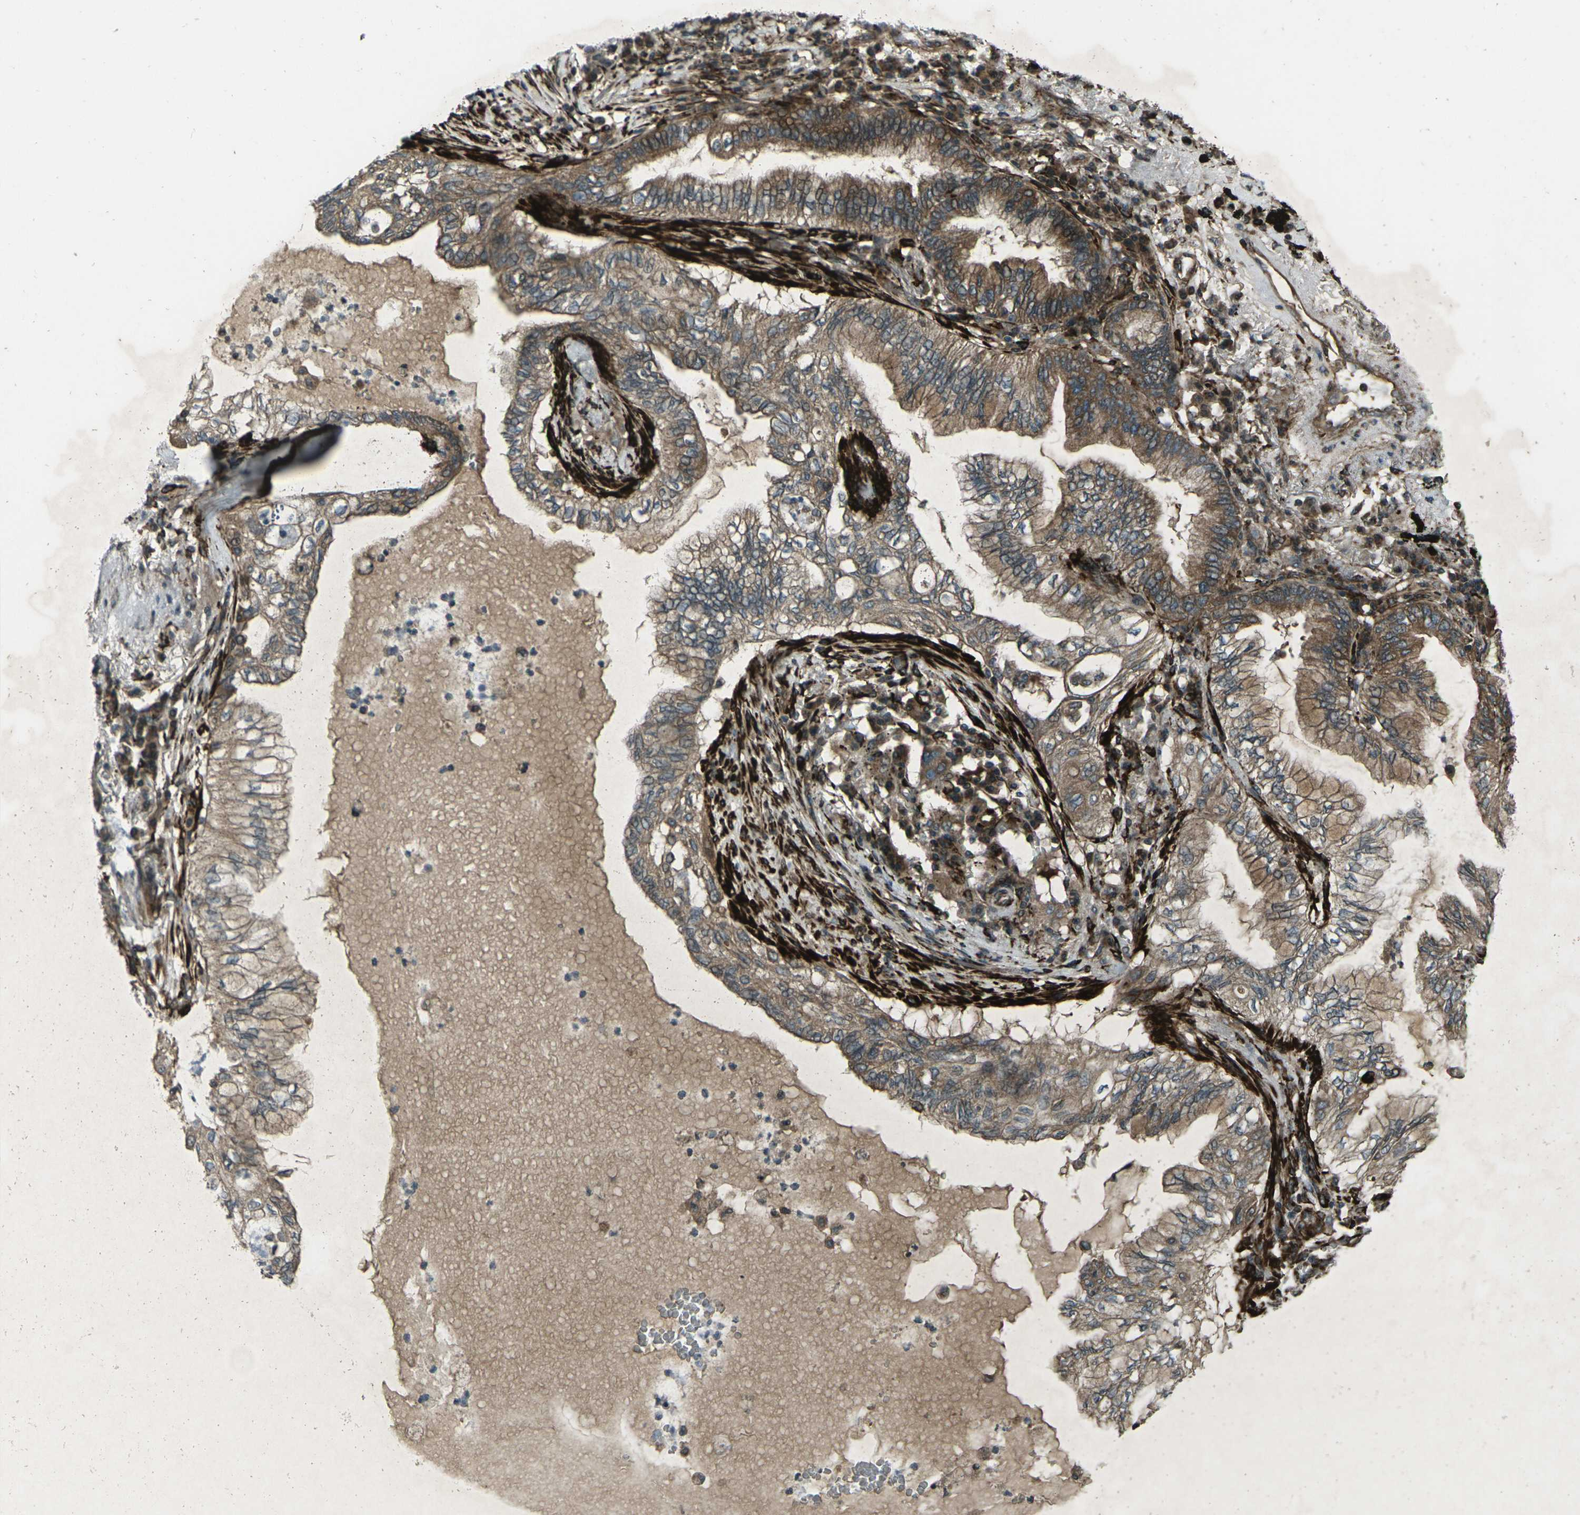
{"staining": {"intensity": "moderate", "quantity": ">75%", "location": "cytoplasmic/membranous"}, "tissue": "lung cancer", "cell_type": "Tumor cells", "image_type": "cancer", "snomed": [{"axis": "morphology", "description": "Normal tissue, NOS"}, {"axis": "morphology", "description": "Adenocarcinoma, NOS"}, {"axis": "topography", "description": "Bronchus"}, {"axis": "topography", "description": "Lung"}], "caption": "Immunohistochemical staining of lung cancer demonstrates medium levels of moderate cytoplasmic/membranous staining in approximately >75% of tumor cells. (DAB (3,3'-diaminobenzidine) = brown stain, brightfield microscopy at high magnification).", "gene": "LSMEM1", "patient": {"sex": "female", "age": 70}}